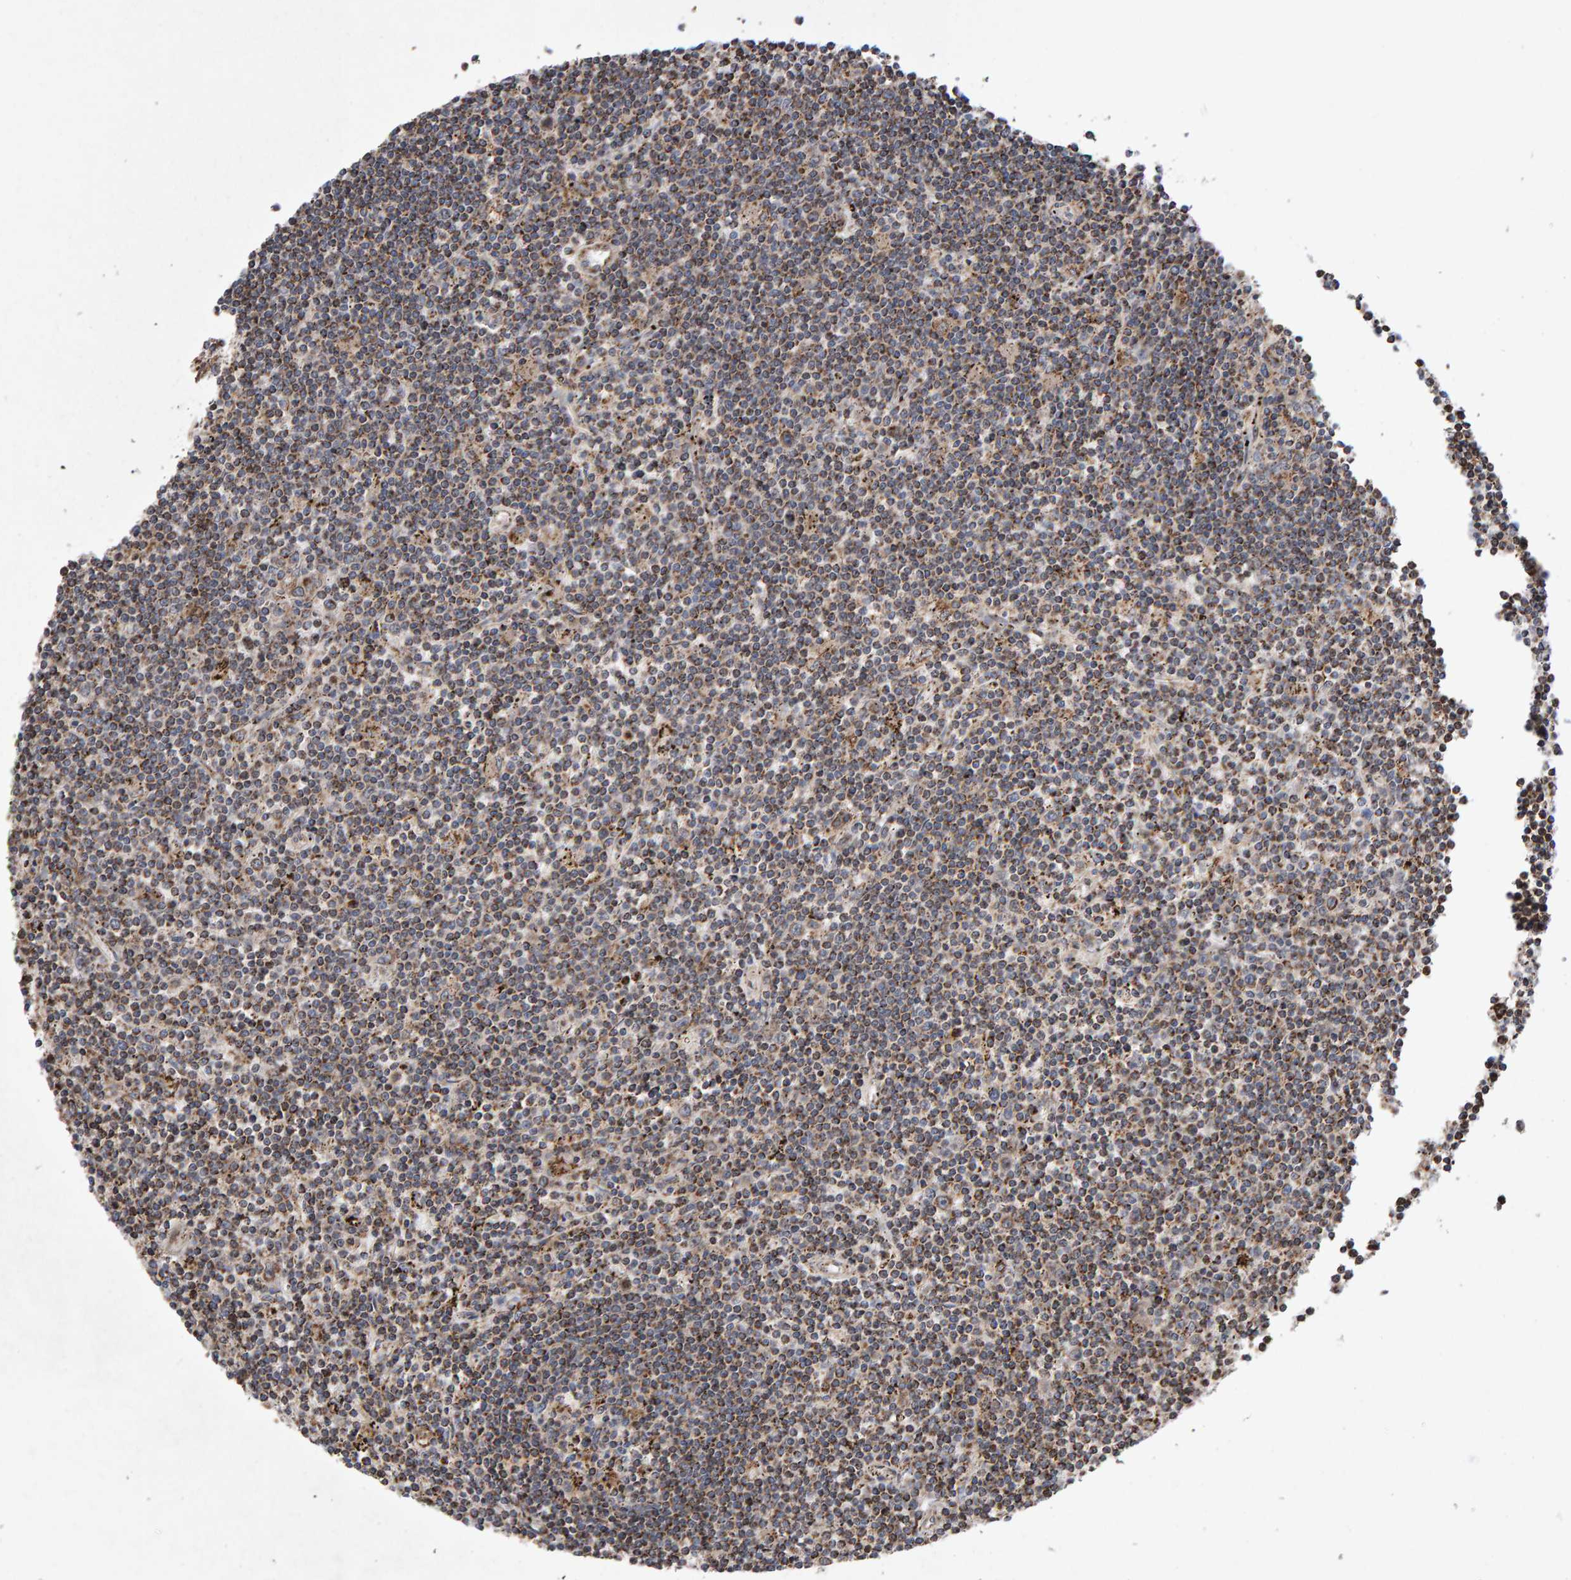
{"staining": {"intensity": "weak", "quantity": ">75%", "location": "cytoplasmic/membranous"}, "tissue": "lymphoma", "cell_type": "Tumor cells", "image_type": "cancer", "snomed": [{"axis": "morphology", "description": "Malignant lymphoma, non-Hodgkin's type, Low grade"}, {"axis": "topography", "description": "Spleen"}], "caption": "Brown immunohistochemical staining in lymphoma exhibits weak cytoplasmic/membranous expression in about >75% of tumor cells.", "gene": "PECR", "patient": {"sex": "male", "age": 76}}